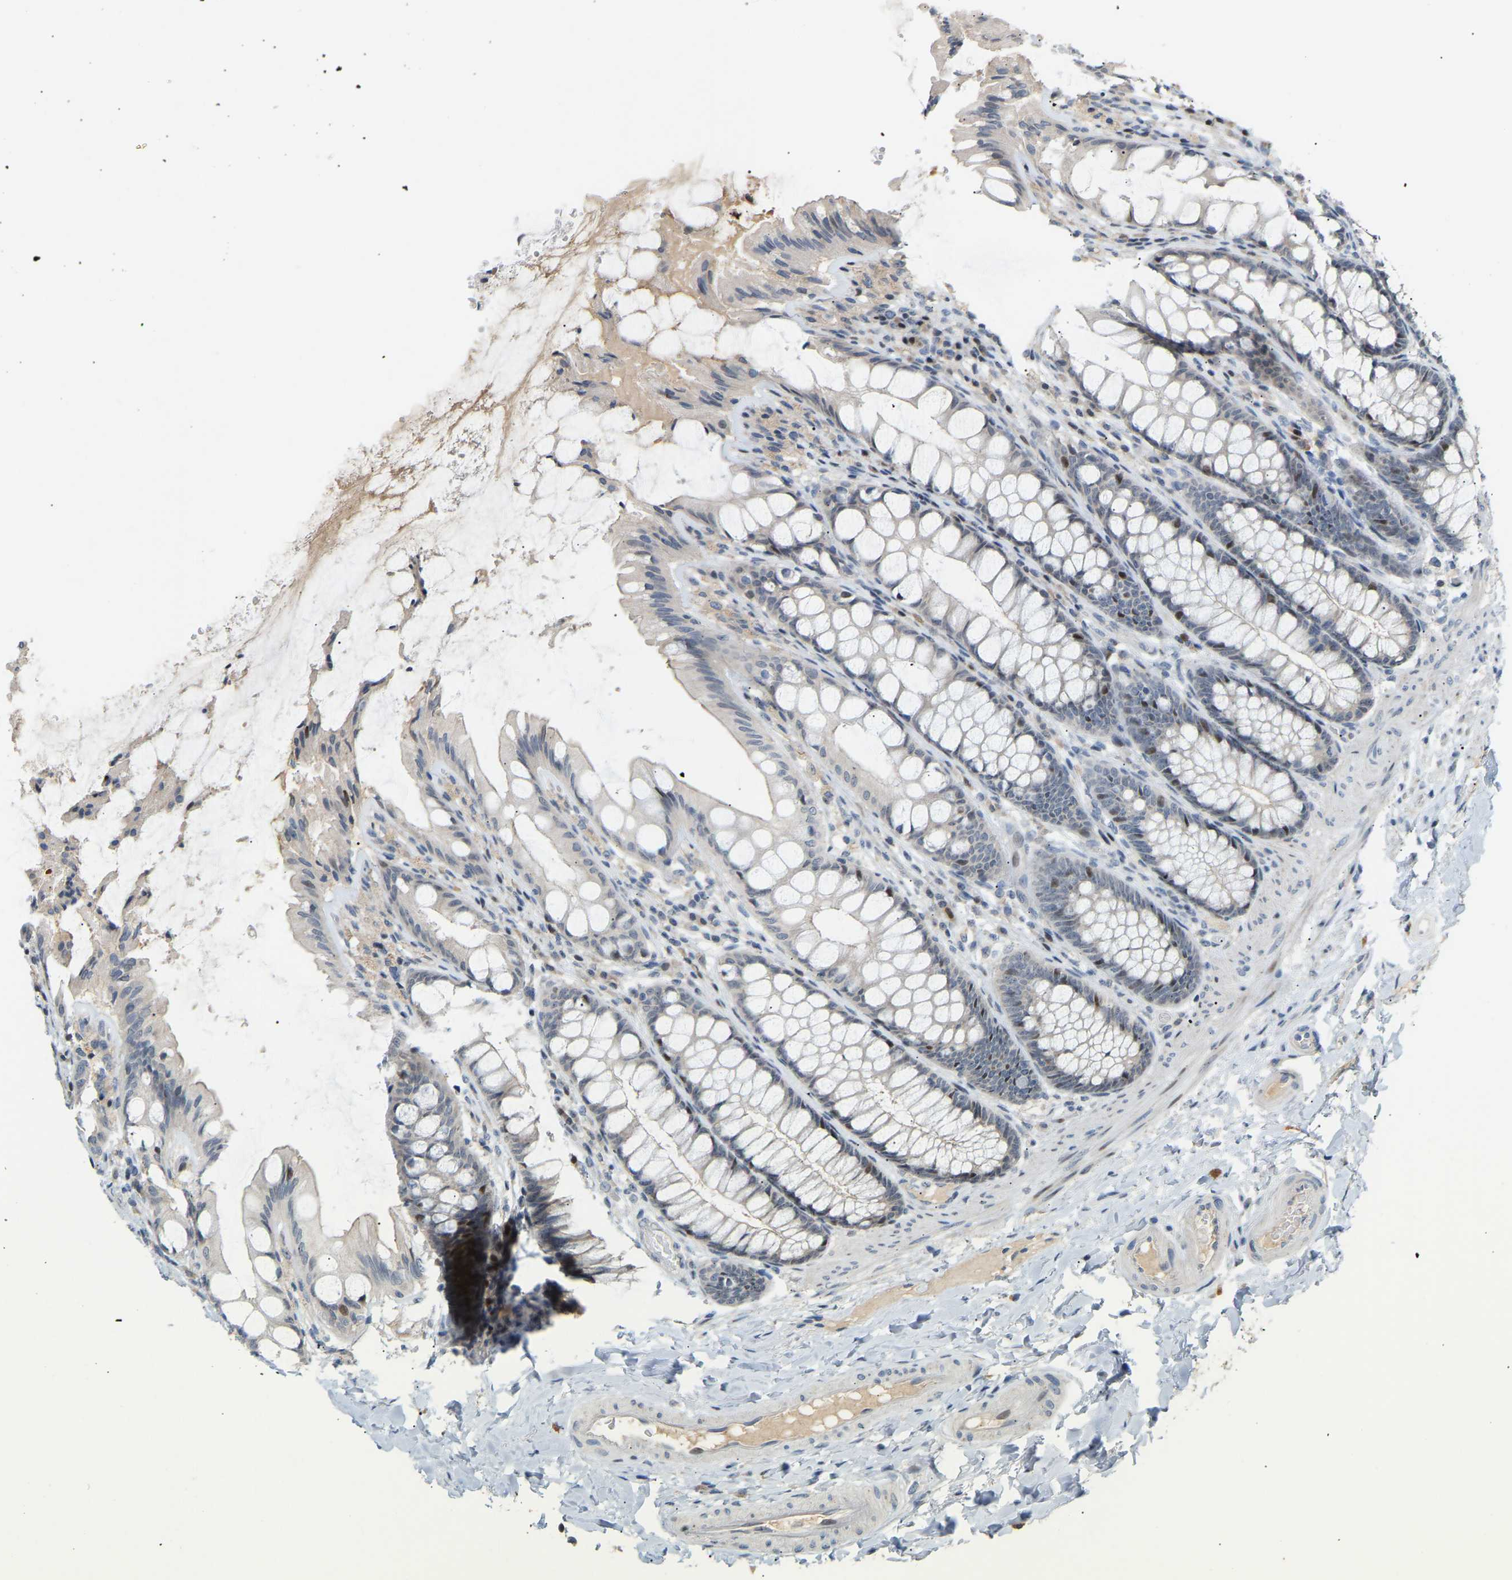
{"staining": {"intensity": "weak", "quantity": ">75%", "location": "cytoplasmic/membranous"}, "tissue": "colon", "cell_type": "Endothelial cells", "image_type": "normal", "snomed": [{"axis": "morphology", "description": "Normal tissue, NOS"}, {"axis": "topography", "description": "Colon"}], "caption": "Immunohistochemistry staining of normal colon, which demonstrates low levels of weak cytoplasmic/membranous positivity in approximately >75% of endothelial cells indicating weak cytoplasmic/membranous protein staining. The staining was performed using DAB (3,3'-diaminobenzidine) (brown) for protein detection and nuclei were counterstained in hematoxylin (blue).", "gene": "PTPN4", "patient": {"sex": "male", "age": 47}}